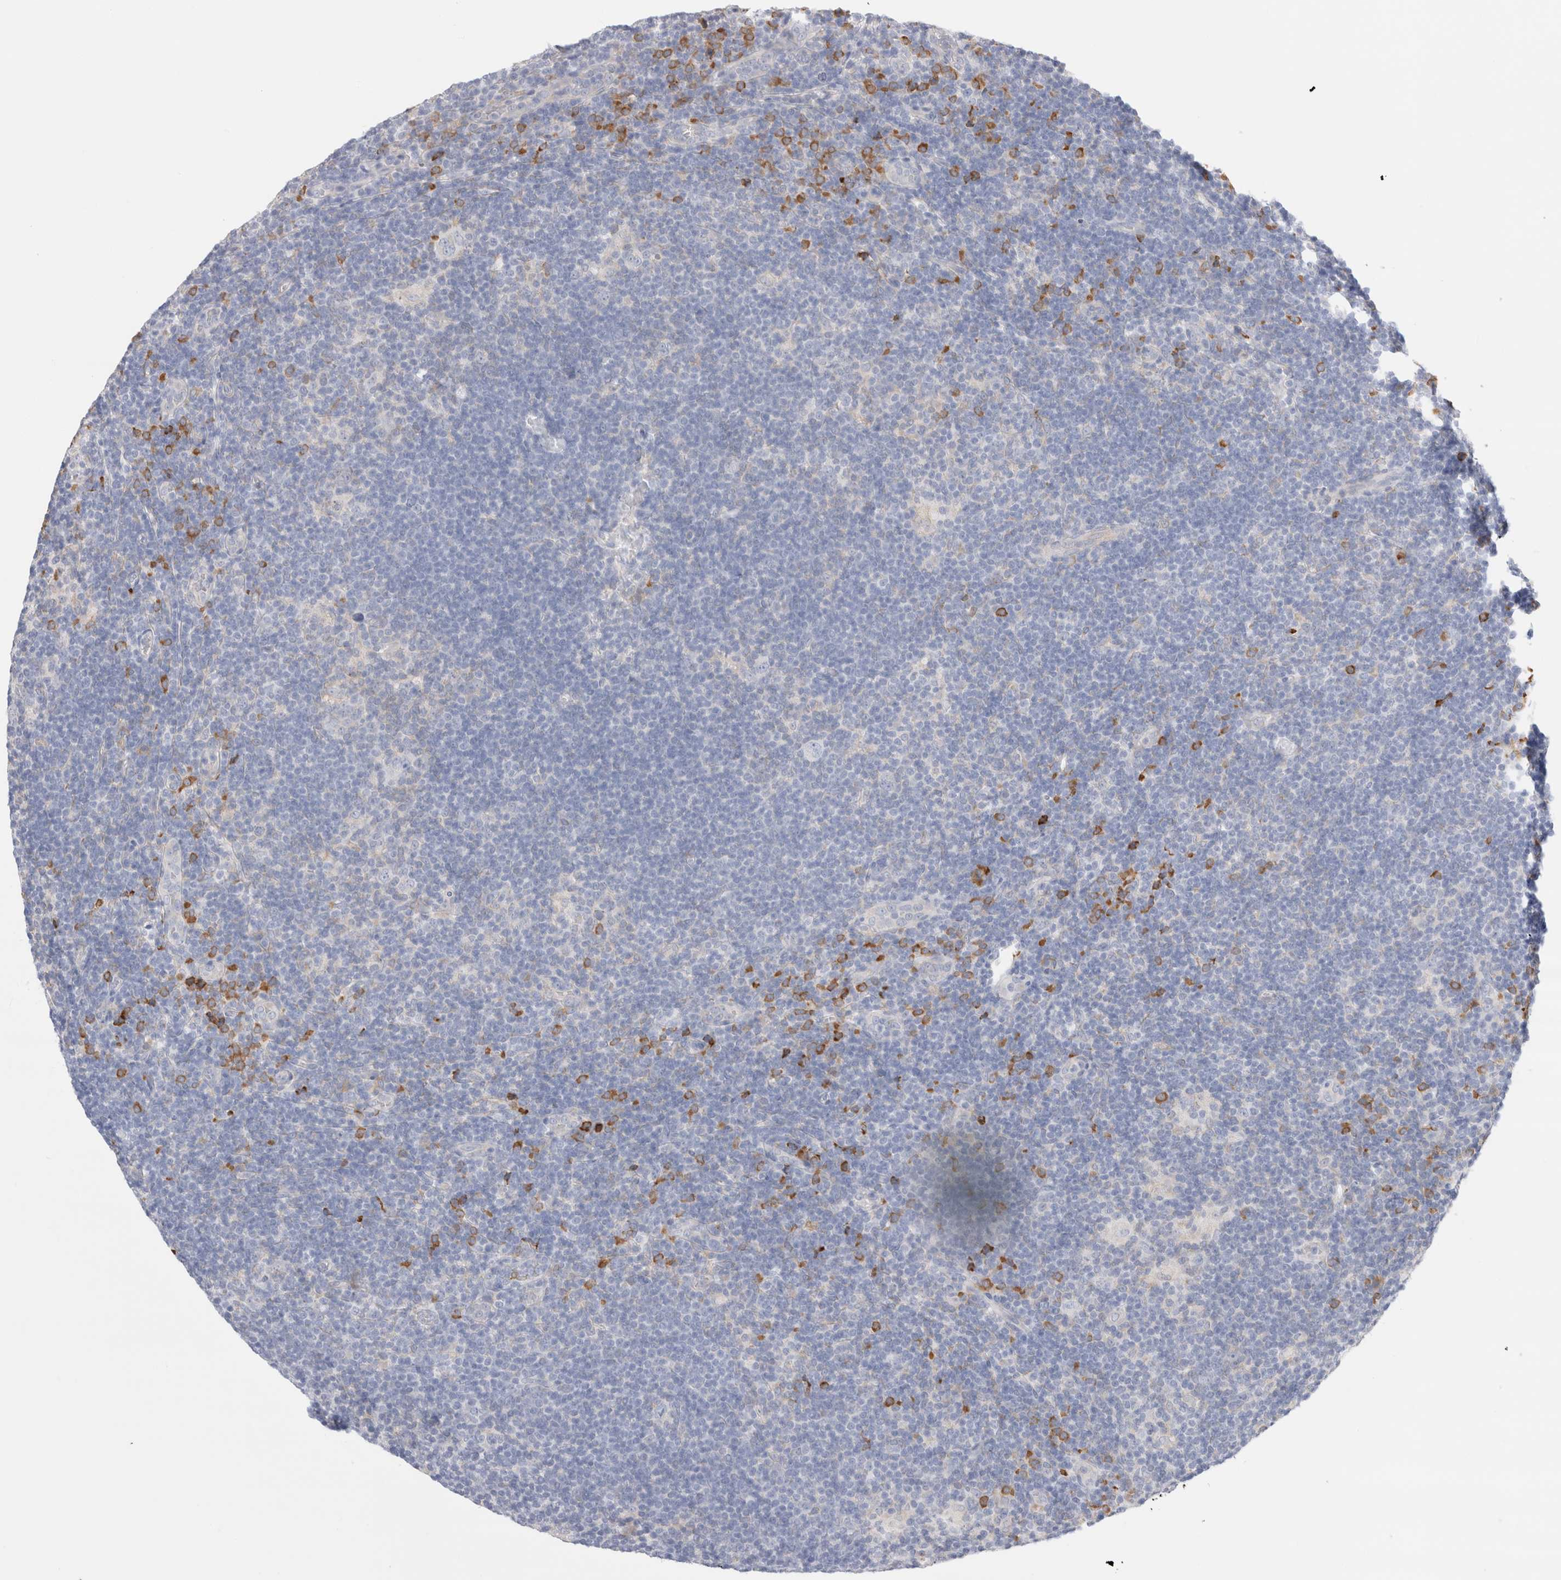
{"staining": {"intensity": "negative", "quantity": "none", "location": "none"}, "tissue": "lymphoma", "cell_type": "Tumor cells", "image_type": "cancer", "snomed": [{"axis": "morphology", "description": "Hodgkin's disease, NOS"}, {"axis": "topography", "description": "Lymph node"}], "caption": "This is an immunohistochemistry histopathology image of lymphoma. There is no staining in tumor cells.", "gene": "CSK", "patient": {"sex": "female", "age": 57}}